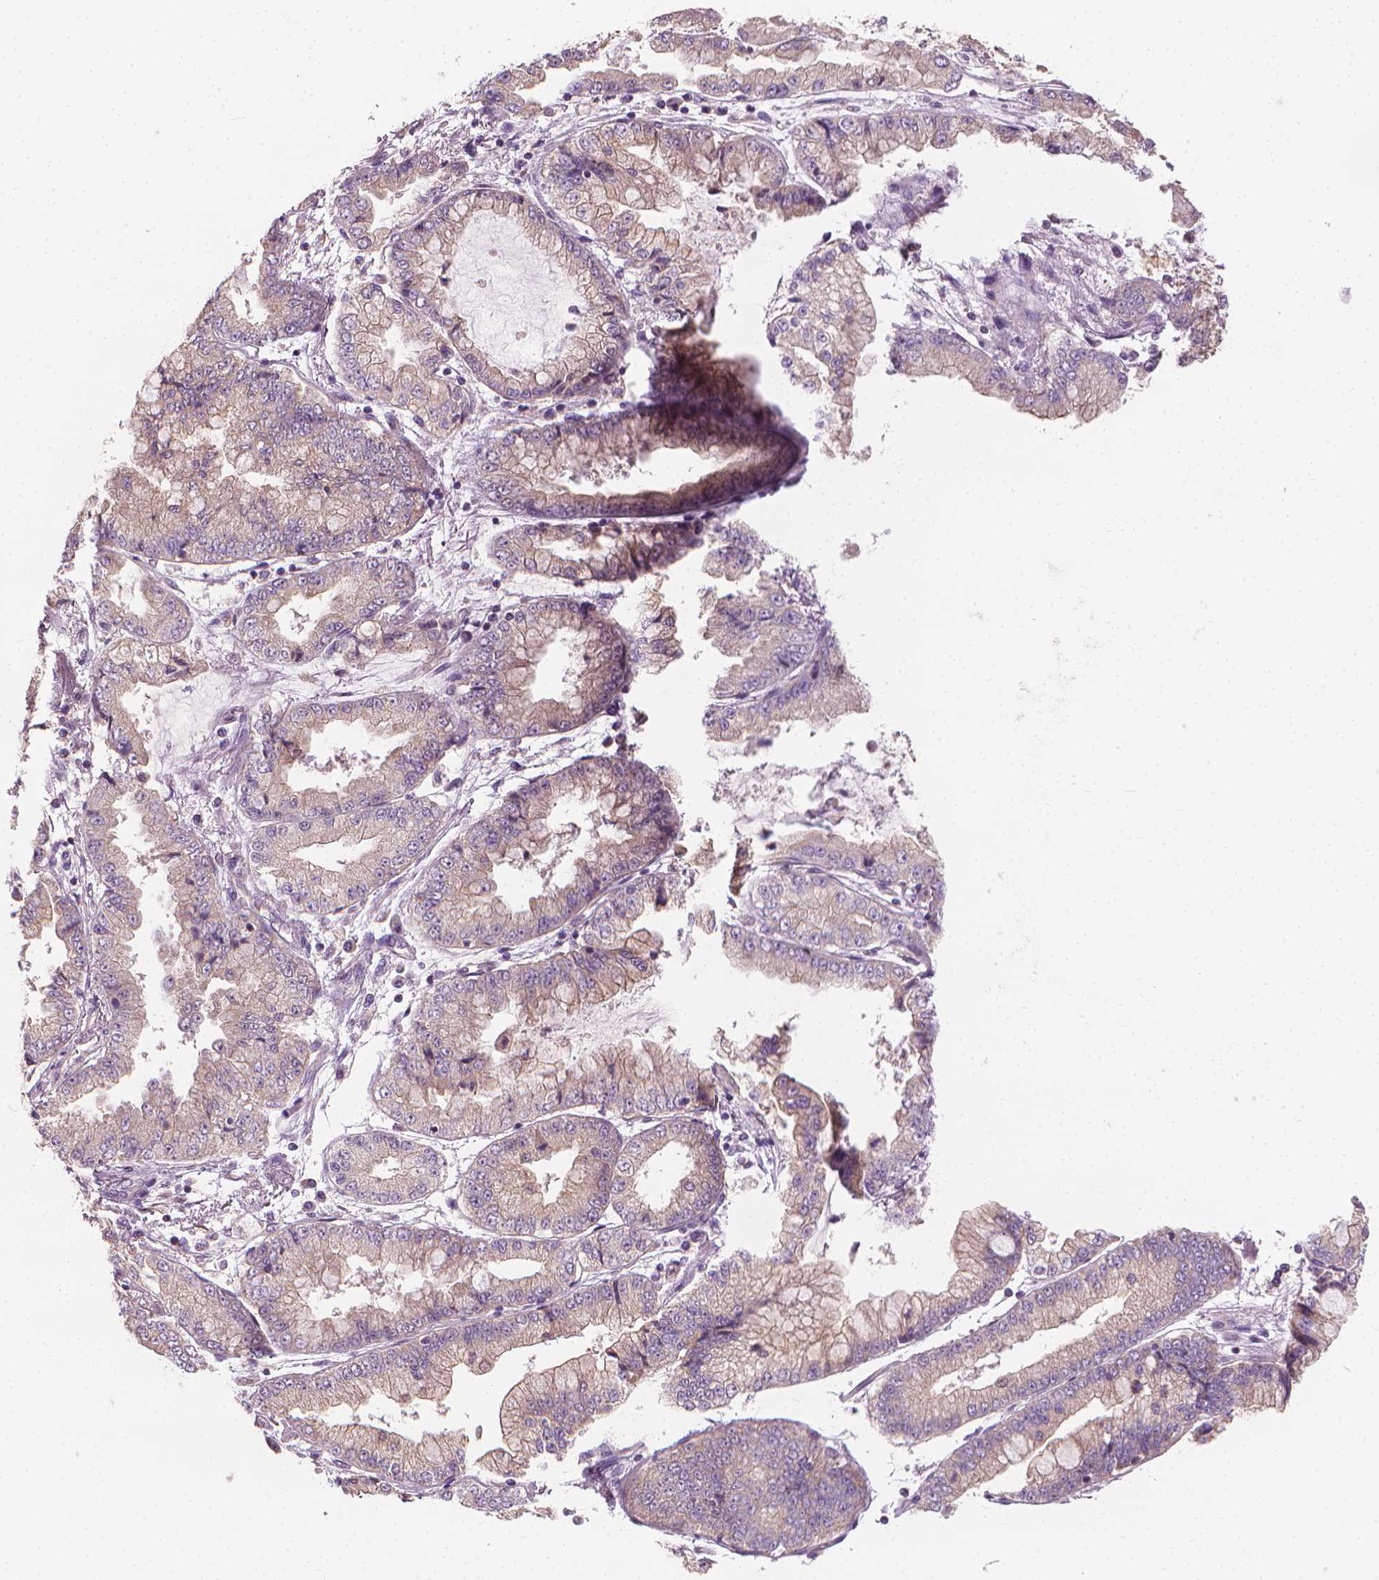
{"staining": {"intensity": "weak", "quantity": ">75%", "location": "cytoplasmic/membranous"}, "tissue": "stomach cancer", "cell_type": "Tumor cells", "image_type": "cancer", "snomed": [{"axis": "morphology", "description": "Adenocarcinoma, NOS"}, {"axis": "topography", "description": "Stomach, upper"}], "caption": "IHC staining of stomach cancer, which displays low levels of weak cytoplasmic/membranous positivity in about >75% of tumor cells indicating weak cytoplasmic/membranous protein expression. The staining was performed using DAB (3,3'-diaminobenzidine) (brown) for protein detection and nuclei were counterstained in hematoxylin (blue).", "gene": "RIIAD1", "patient": {"sex": "female", "age": 74}}